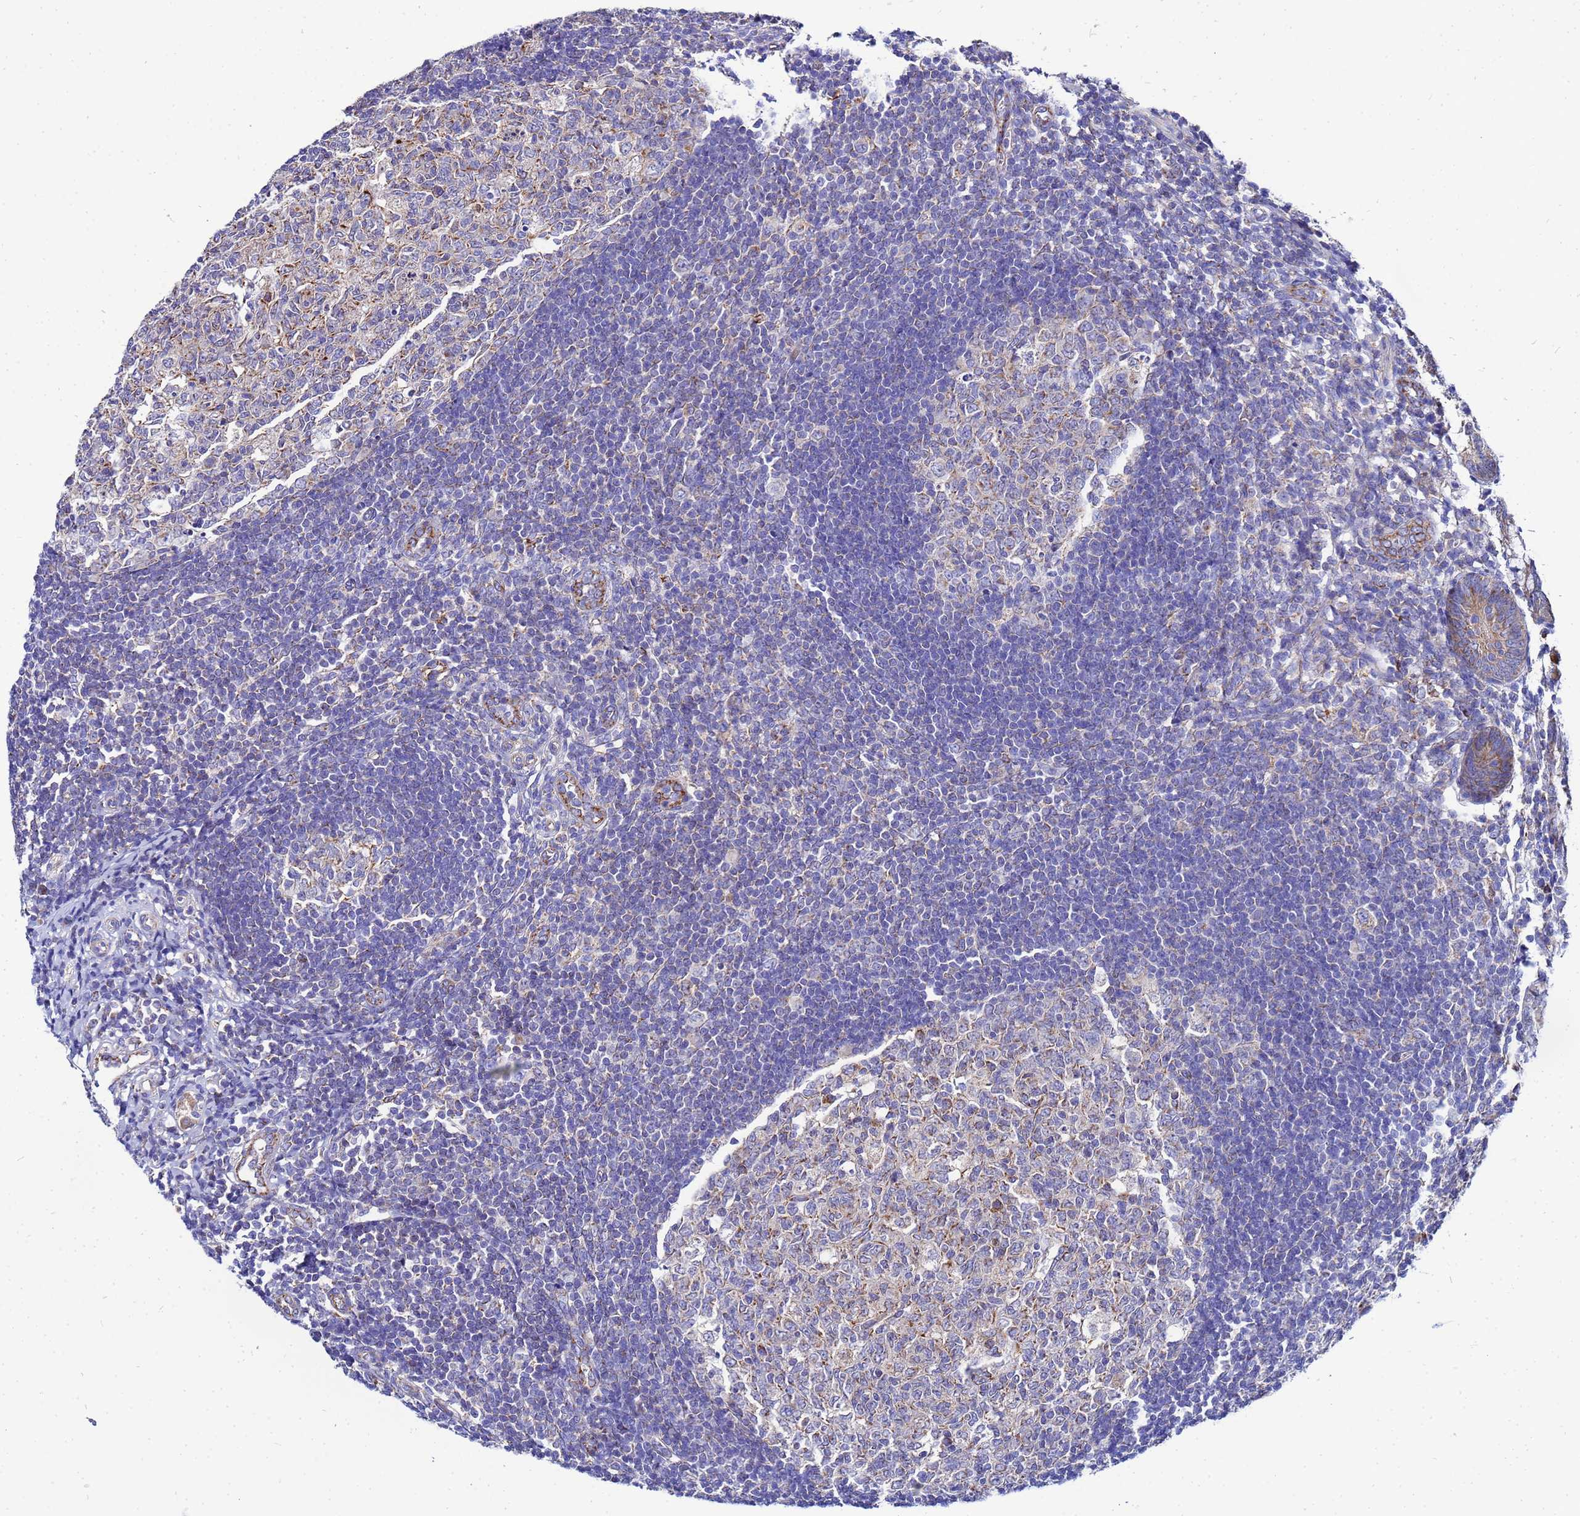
{"staining": {"intensity": "moderate", "quantity": ">75%", "location": "cytoplasmic/membranous"}, "tissue": "appendix", "cell_type": "Glandular cells", "image_type": "normal", "snomed": [{"axis": "morphology", "description": "Normal tissue, NOS"}, {"axis": "topography", "description": "Appendix"}], "caption": "High-magnification brightfield microscopy of benign appendix stained with DAB (3,3'-diaminobenzidine) (brown) and counterstained with hematoxylin (blue). glandular cells exhibit moderate cytoplasmic/membranous positivity is present in approximately>75% of cells.", "gene": "FAHD2A", "patient": {"sex": "male", "age": 14}}